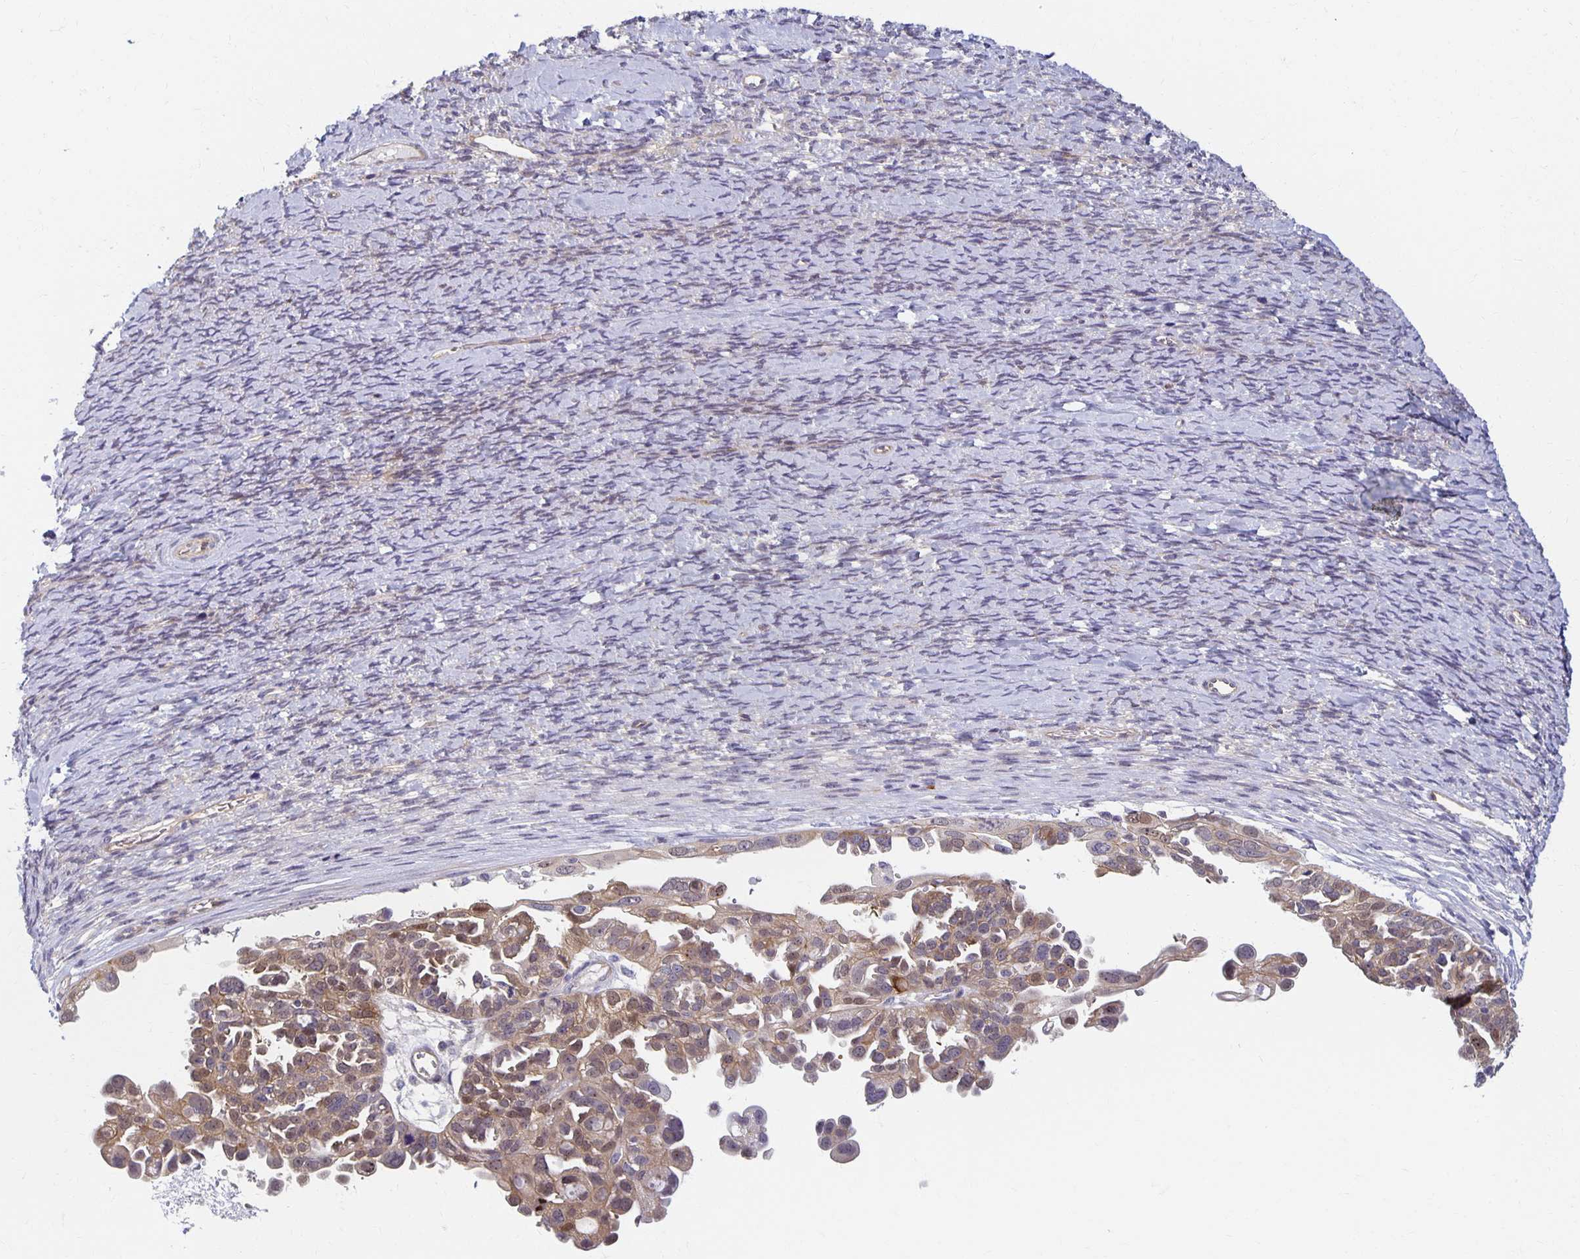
{"staining": {"intensity": "weak", "quantity": ">75%", "location": "cytoplasmic/membranous"}, "tissue": "ovarian cancer", "cell_type": "Tumor cells", "image_type": "cancer", "snomed": [{"axis": "morphology", "description": "Cystadenocarcinoma, serous, NOS"}, {"axis": "topography", "description": "Ovary"}], "caption": "Weak cytoplasmic/membranous protein expression is seen in about >75% of tumor cells in ovarian serous cystadenocarcinoma. (brown staining indicates protein expression, while blue staining denotes nuclei).", "gene": "SORL1", "patient": {"sex": "female", "age": 53}}